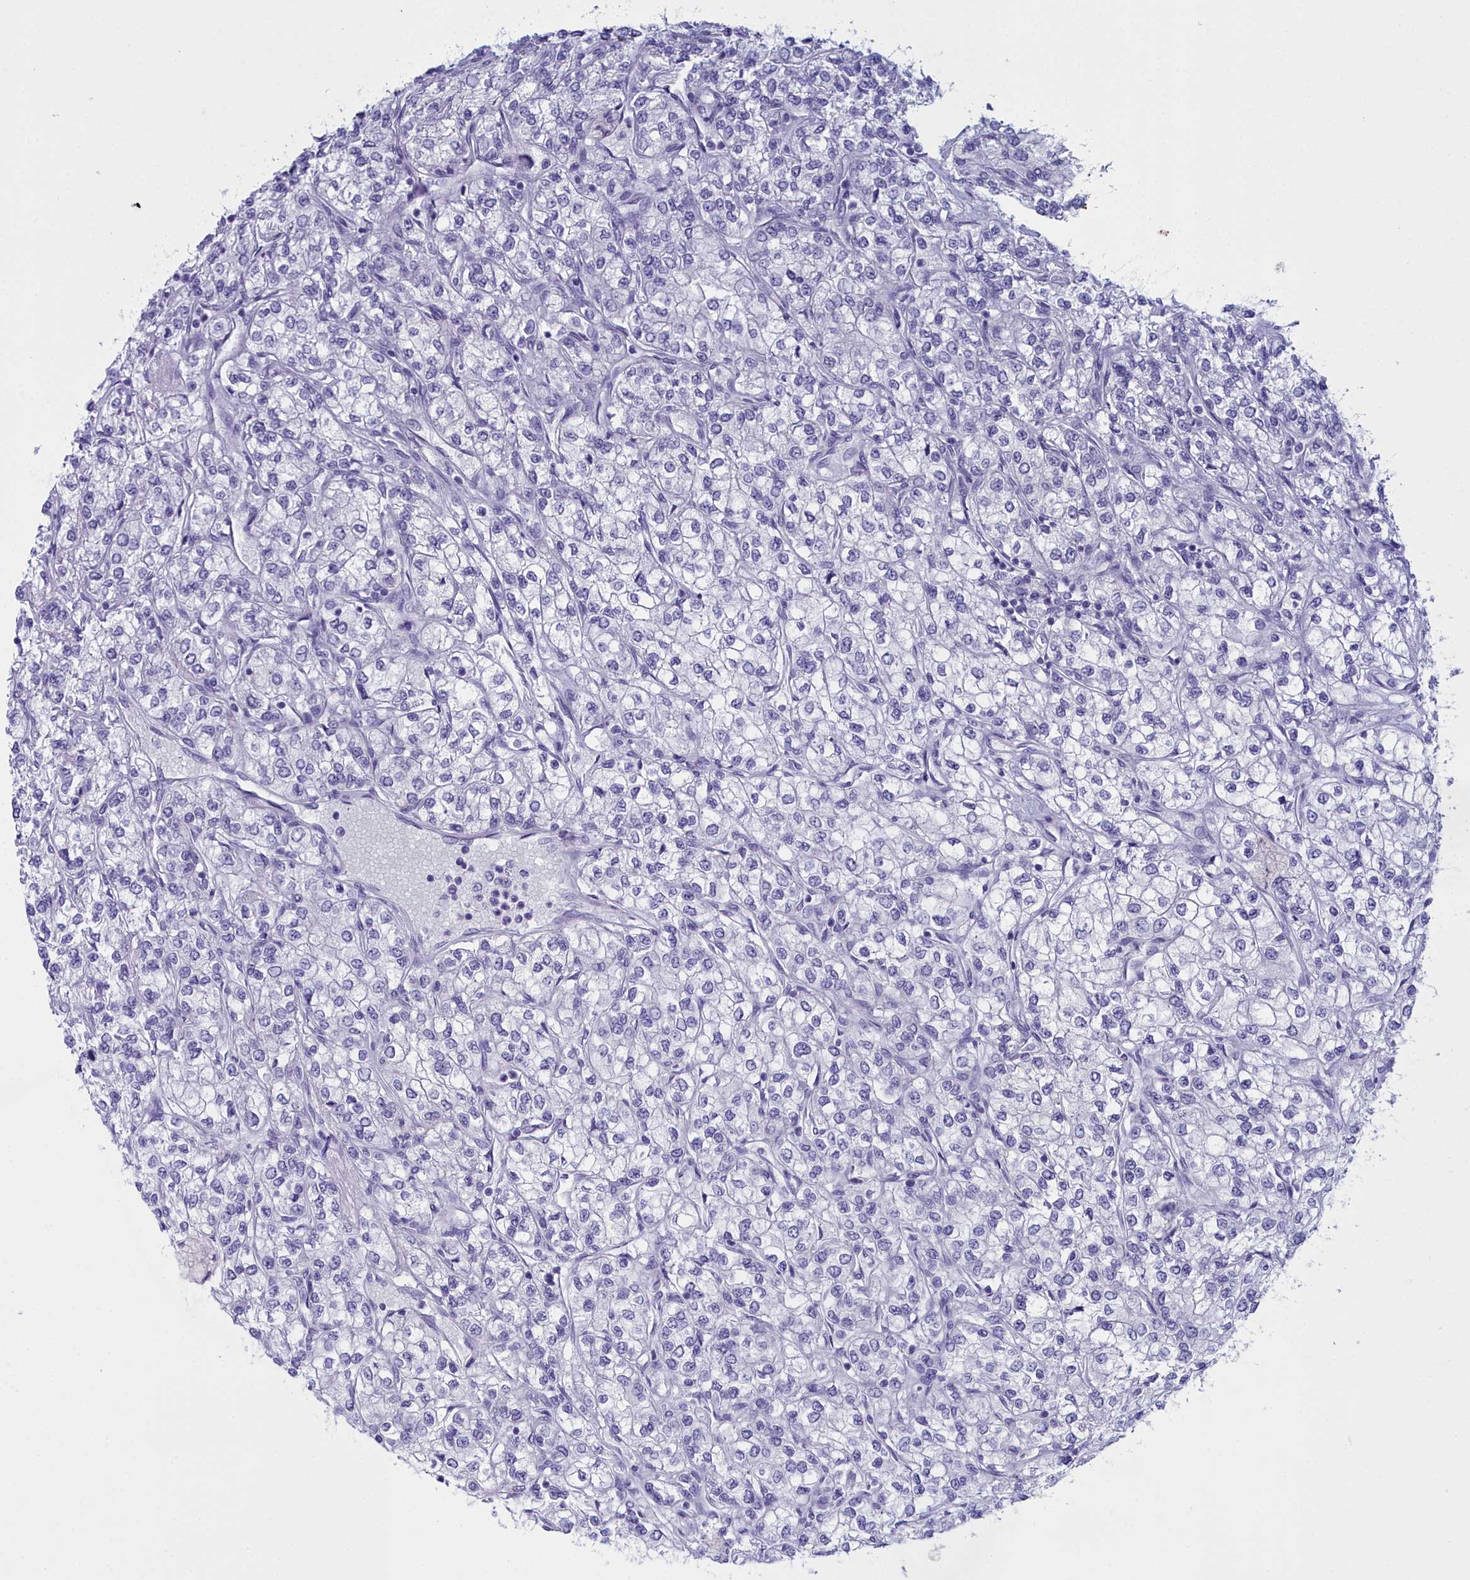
{"staining": {"intensity": "negative", "quantity": "none", "location": "none"}, "tissue": "renal cancer", "cell_type": "Tumor cells", "image_type": "cancer", "snomed": [{"axis": "morphology", "description": "Adenocarcinoma, NOS"}, {"axis": "topography", "description": "Kidney"}], "caption": "High power microscopy histopathology image of an immunohistochemistry (IHC) image of adenocarcinoma (renal), revealing no significant positivity in tumor cells.", "gene": "MAP6", "patient": {"sex": "male", "age": 80}}